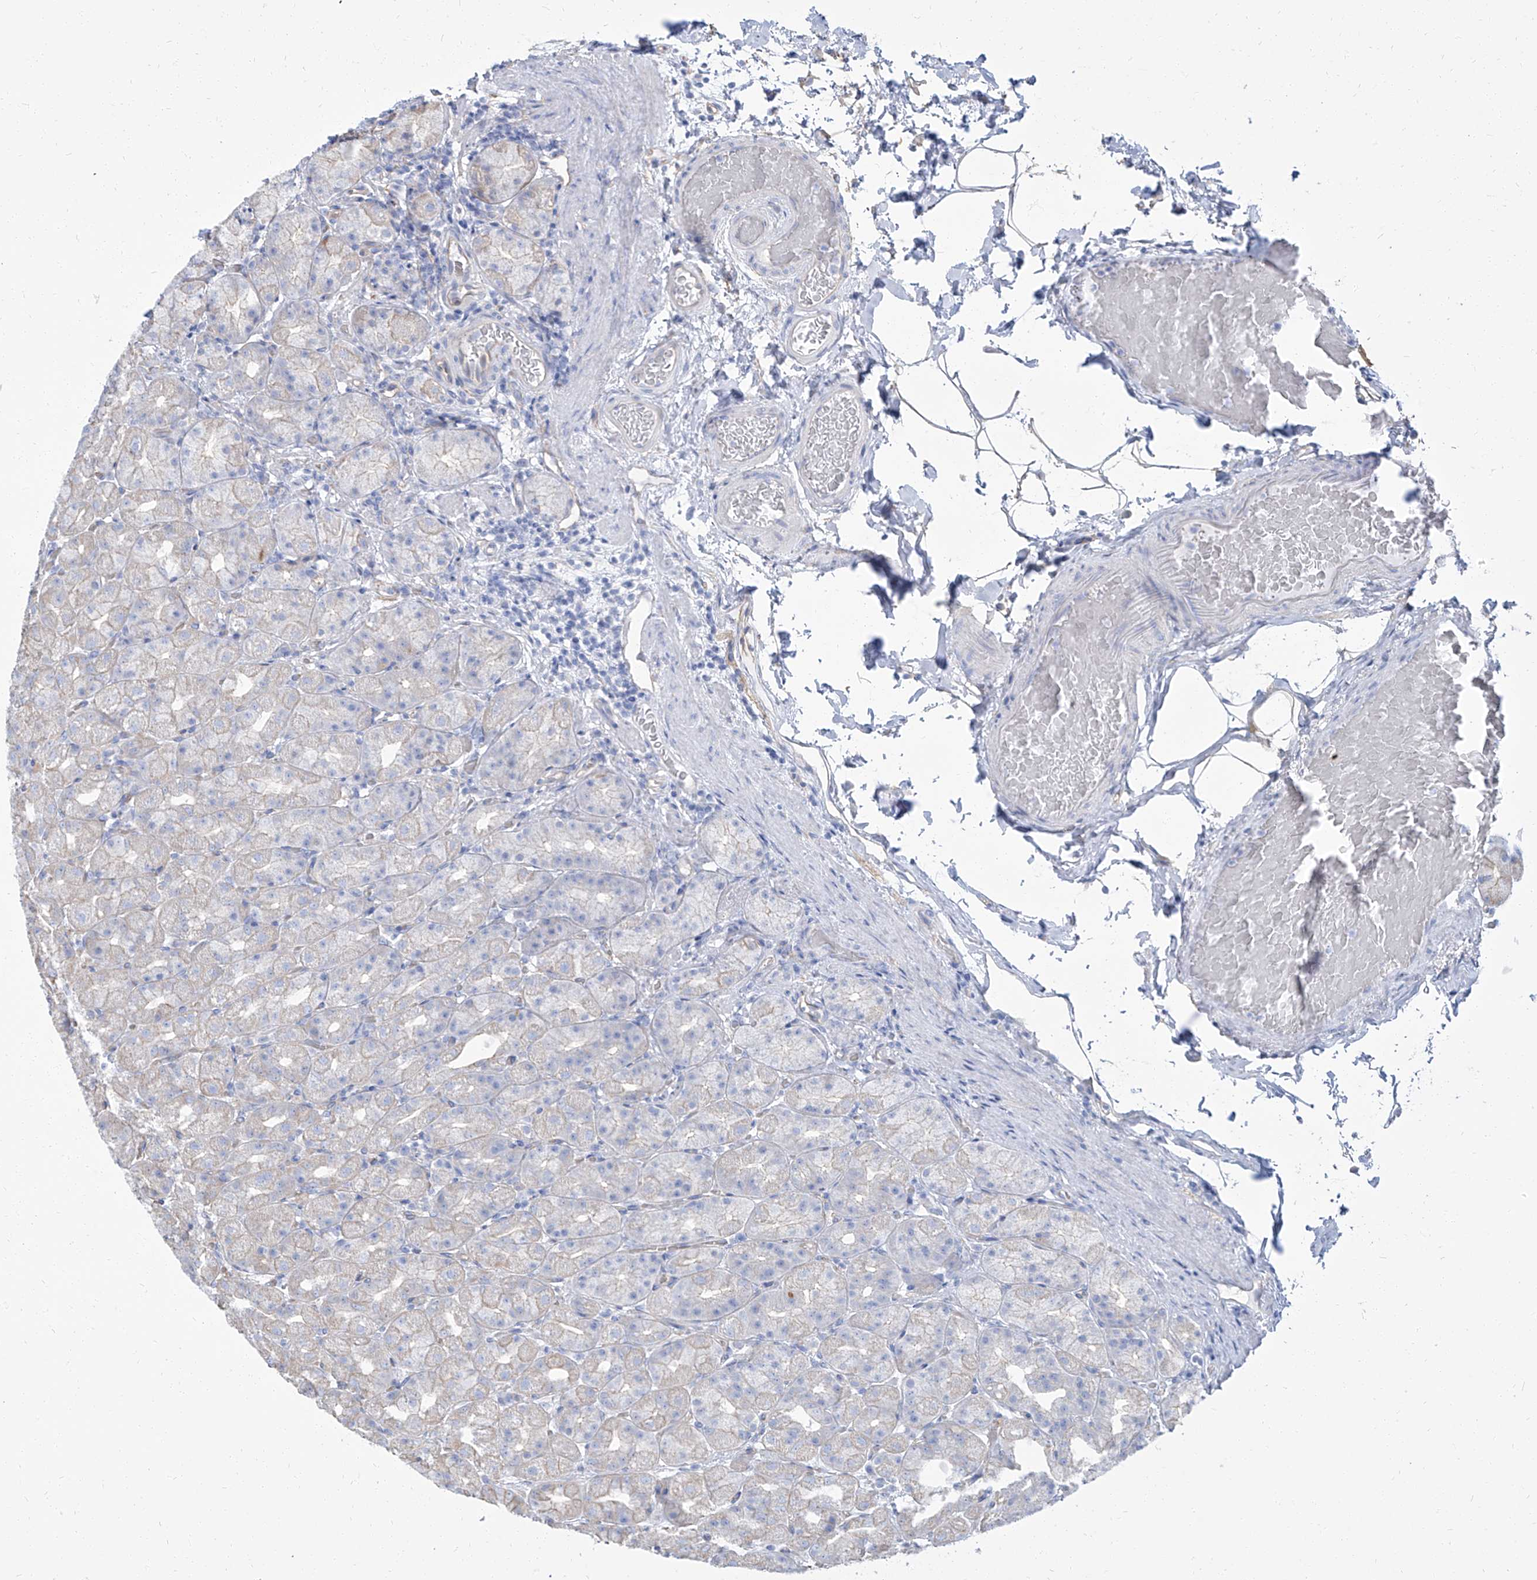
{"staining": {"intensity": "negative", "quantity": "none", "location": "none"}, "tissue": "stomach", "cell_type": "Glandular cells", "image_type": "normal", "snomed": [{"axis": "morphology", "description": "Normal tissue, NOS"}, {"axis": "topography", "description": "Stomach, upper"}], "caption": "Protein analysis of benign stomach exhibits no significant positivity in glandular cells.", "gene": "TXLNB", "patient": {"sex": "male", "age": 68}}